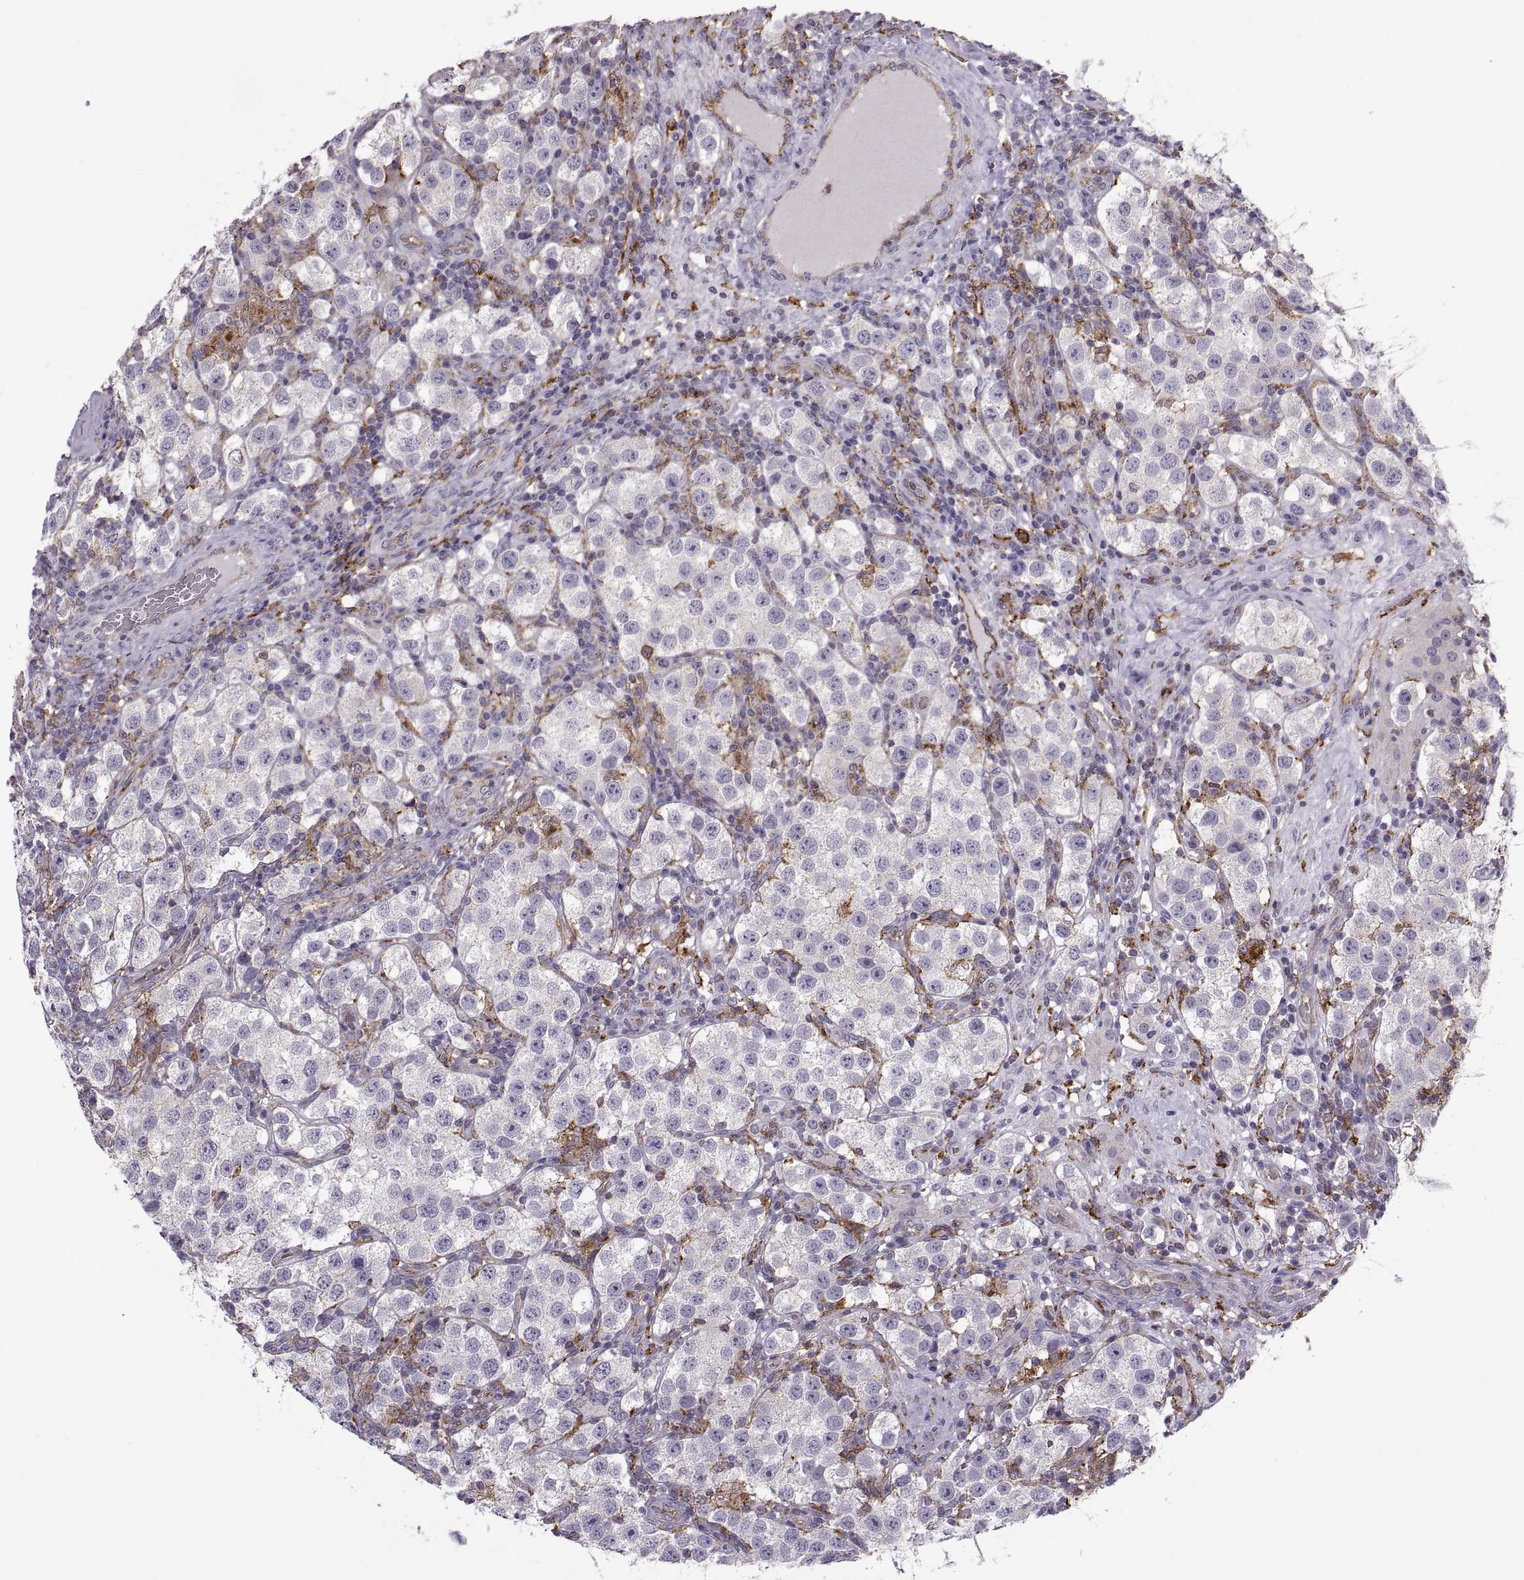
{"staining": {"intensity": "negative", "quantity": "none", "location": "none"}, "tissue": "testis cancer", "cell_type": "Tumor cells", "image_type": "cancer", "snomed": [{"axis": "morphology", "description": "Seminoma, NOS"}, {"axis": "topography", "description": "Testis"}], "caption": "Immunohistochemical staining of human testis cancer (seminoma) displays no significant positivity in tumor cells.", "gene": "RALB", "patient": {"sex": "male", "age": 37}}